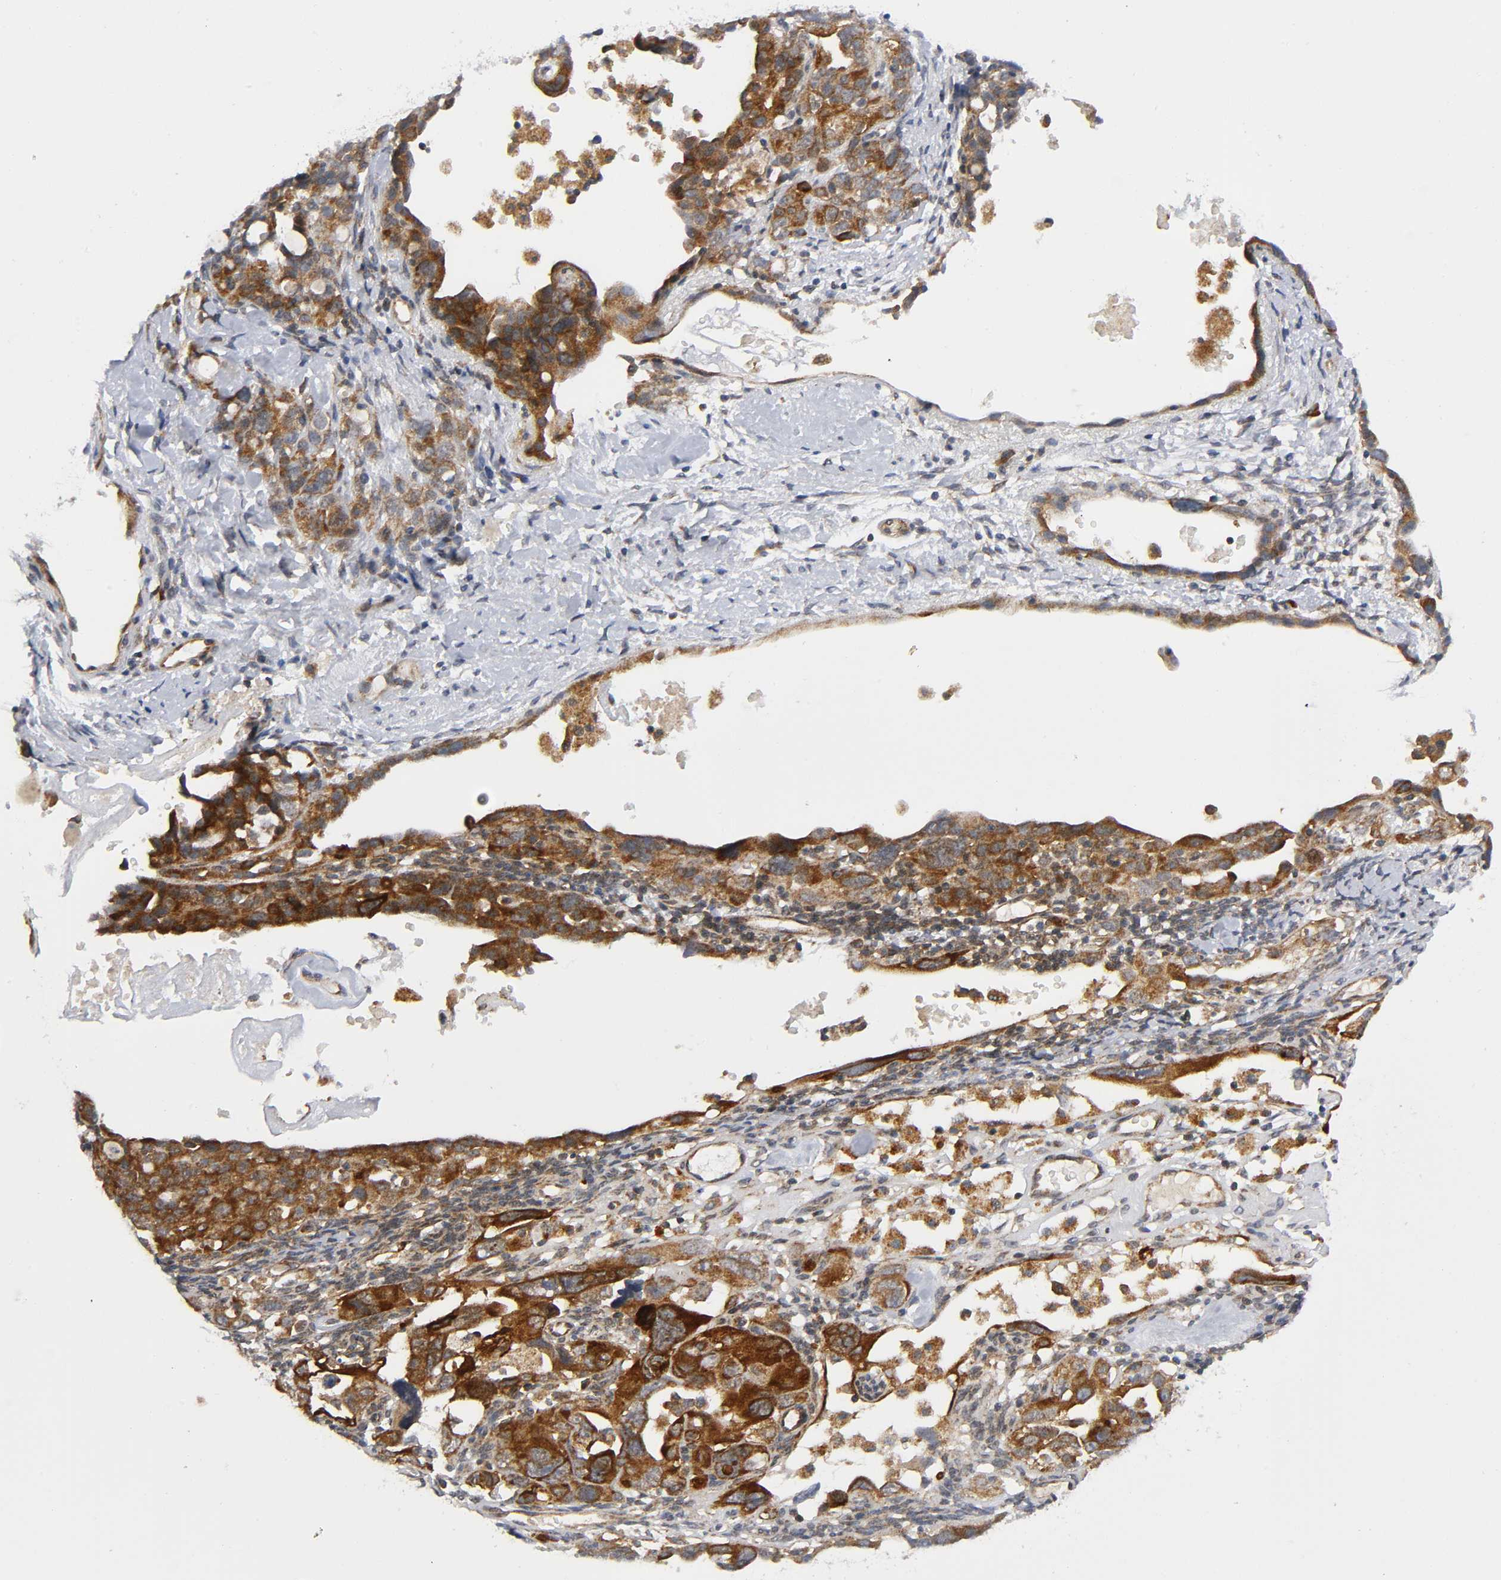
{"staining": {"intensity": "strong", "quantity": ">75%", "location": "cytoplasmic/membranous"}, "tissue": "ovarian cancer", "cell_type": "Tumor cells", "image_type": "cancer", "snomed": [{"axis": "morphology", "description": "Cystadenocarcinoma, serous, NOS"}, {"axis": "topography", "description": "Ovary"}], "caption": "Serous cystadenocarcinoma (ovarian) was stained to show a protein in brown. There is high levels of strong cytoplasmic/membranous positivity in about >75% of tumor cells. Immunohistochemistry (ihc) stains the protein in brown and the nuclei are stained blue.", "gene": "EIF5", "patient": {"sex": "female", "age": 66}}